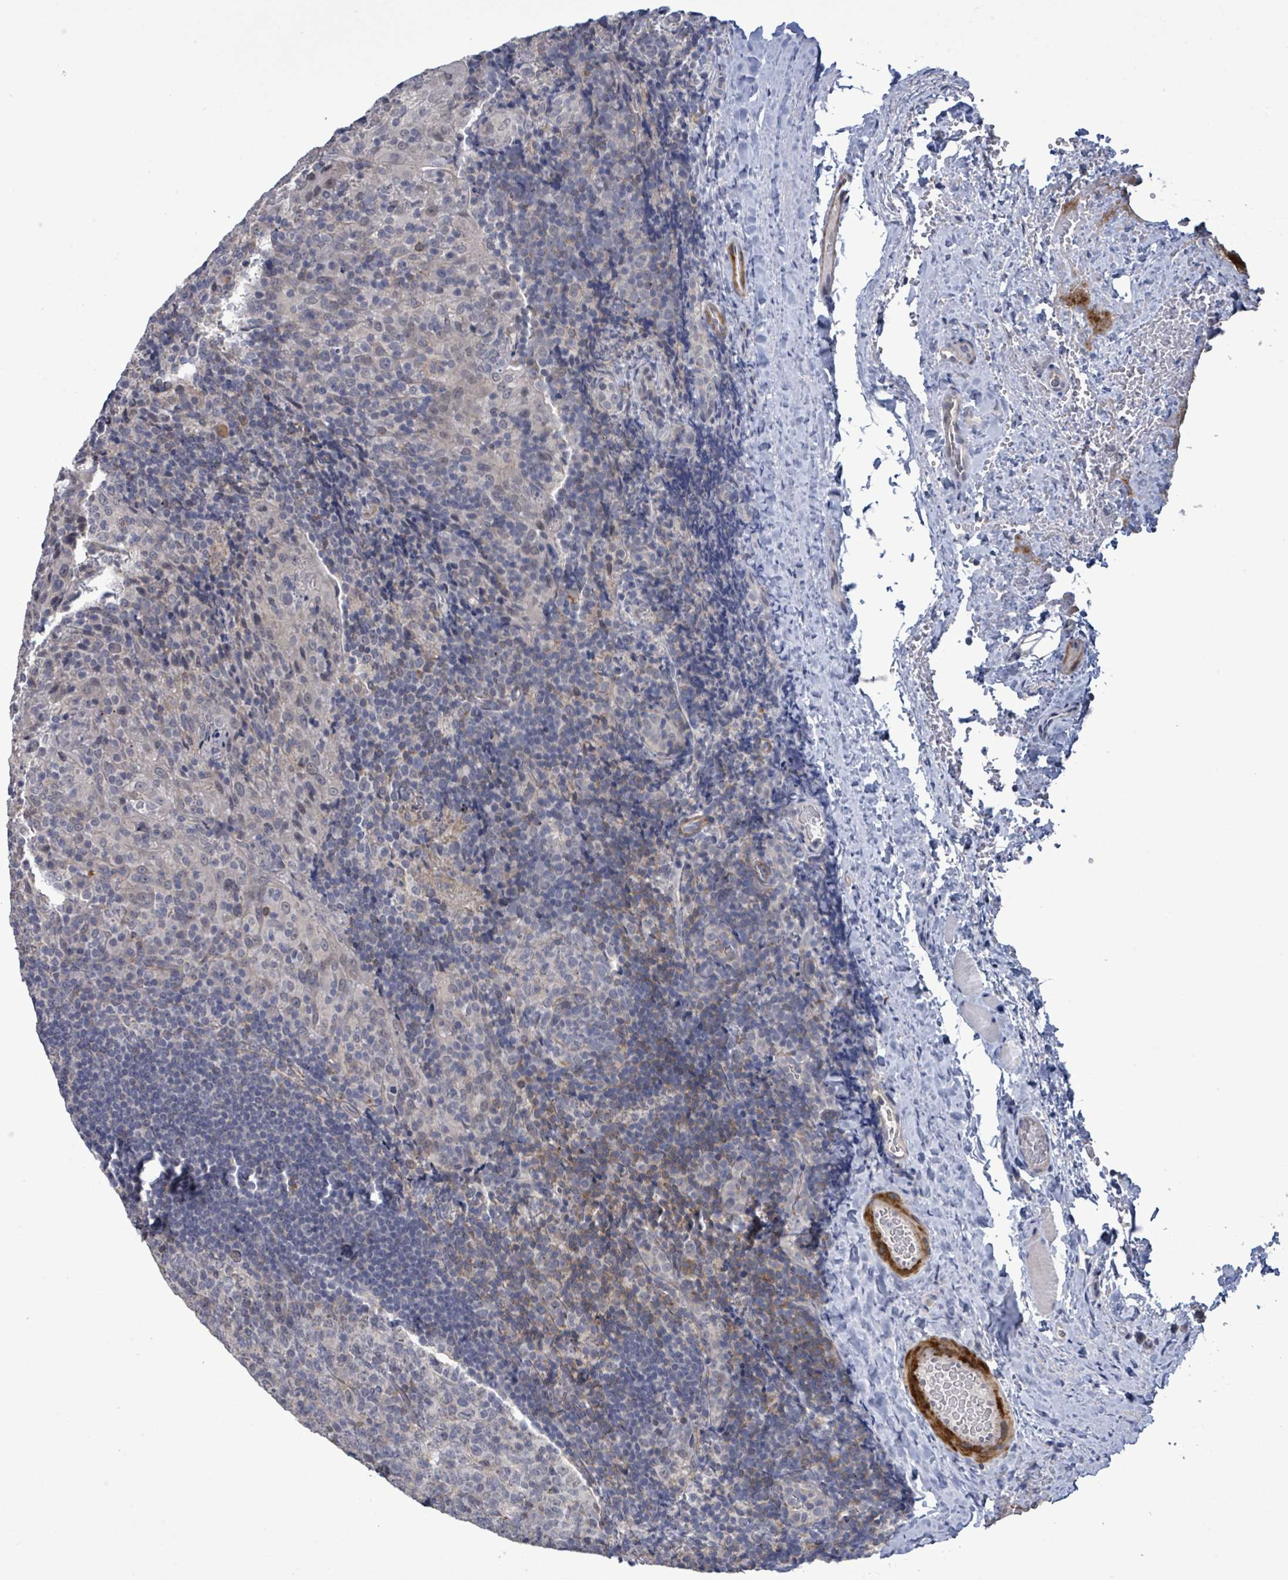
{"staining": {"intensity": "negative", "quantity": "none", "location": "none"}, "tissue": "tonsil", "cell_type": "Germinal center cells", "image_type": "normal", "snomed": [{"axis": "morphology", "description": "Normal tissue, NOS"}, {"axis": "topography", "description": "Tonsil"}], "caption": "This is a photomicrograph of immunohistochemistry staining of unremarkable tonsil, which shows no staining in germinal center cells.", "gene": "AMMECR1", "patient": {"sex": "male", "age": 17}}